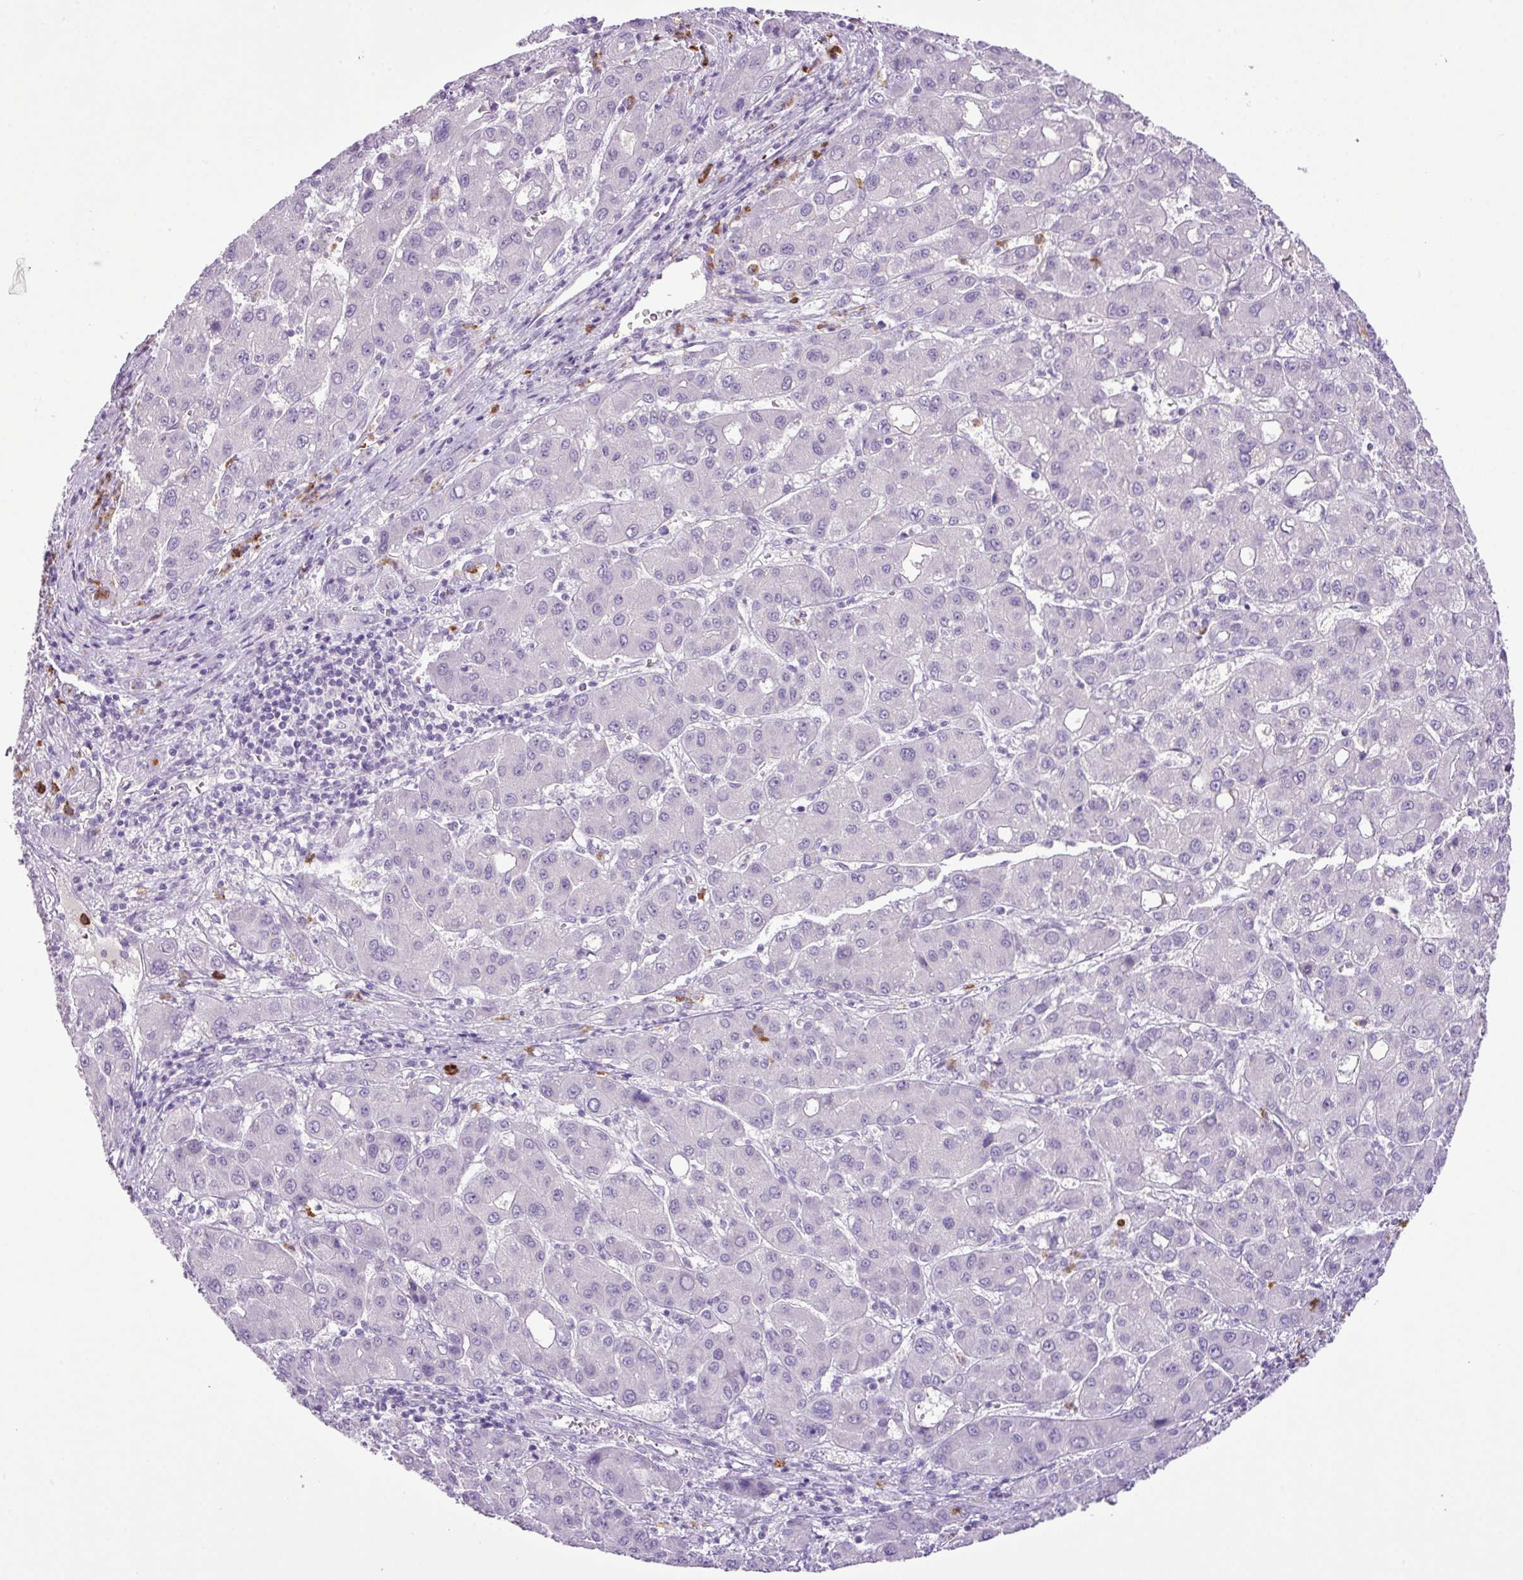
{"staining": {"intensity": "negative", "quantity": "none", "location": "none"}, "tissue": "liver cancer", "cell_type": "Tumor cells", "image_type": "cancer", "snomed": [{"axis": "morphology", "description": "Carcinoma, Hepatocellular, NOS"}, {"axis": "topography", "description": "Liver"}], "caption": "DAB (3,3'-diaminobenzidine) immunohistochemical staining of hepatocellular carcinoma (liver) shows no significant positivity in tumor cells. (Immunohistochemistry, brightfield microscopy, high magnification).", "gene": "HTR3E", "patient": {"sex": "male", "age": 55}}